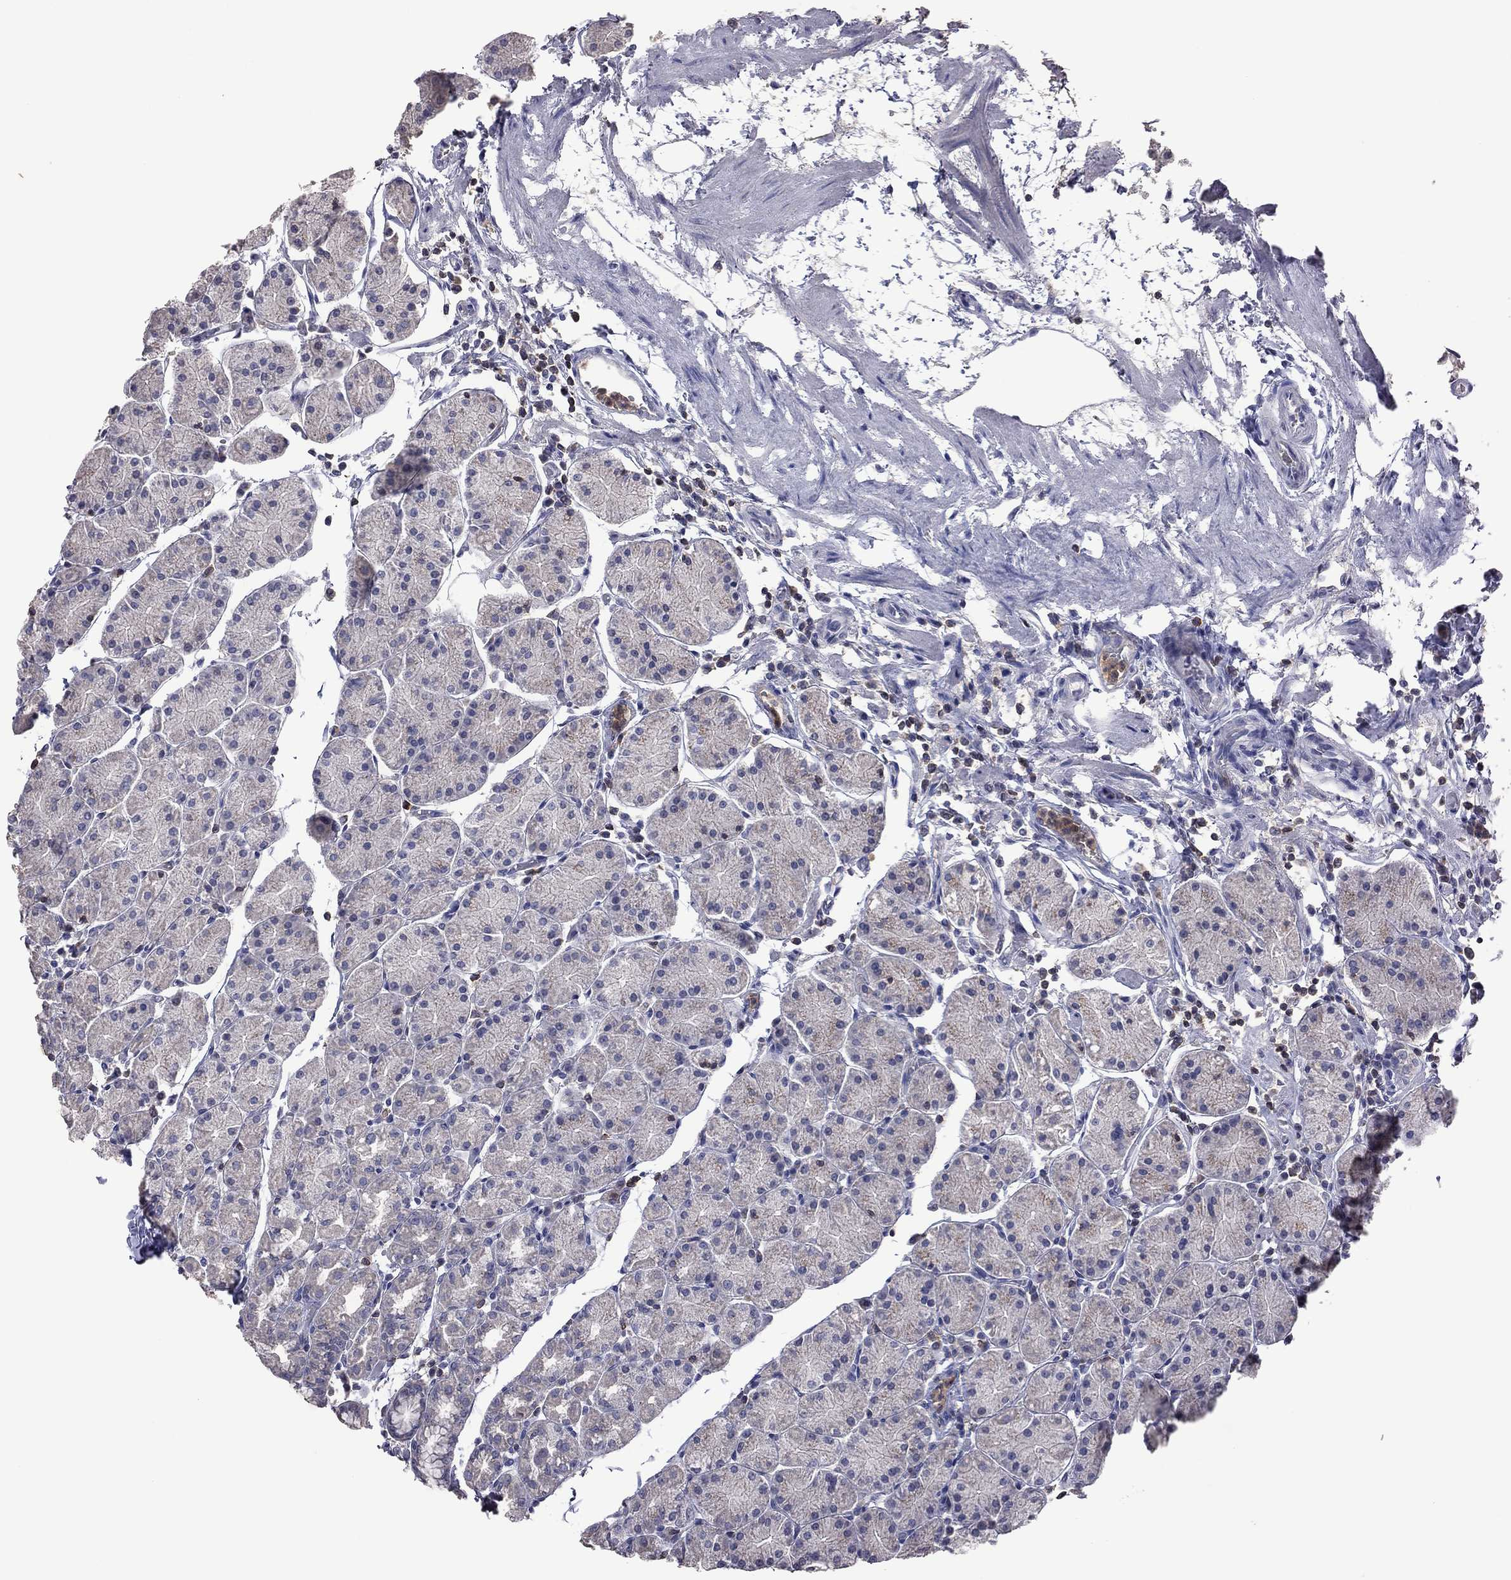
{"staining": {"intensity": "negative", "quantity": "none", "location": "none"}, "tissue": "stomach", "cell_type": "Glandular cells", "image_type": "normal", "snomed": [{"axis": "morphology", "description": "Normal tissue, NOS"}, {"axis": "topography", "description": "Stomach"}], "caption": "High power microscopy photomicrograph of an immunohistochemistry (IHC) histopathology image of benign stomach, revealing no significant expression in glandular cells. The staining is performed using DAB (3,3'-diaminobenzidine) brown chromogen with nuclei counter-stained in using hematoxylin.", "gene": "ENSG00000288520", "patient": {"sex": "male", "age": 54}}